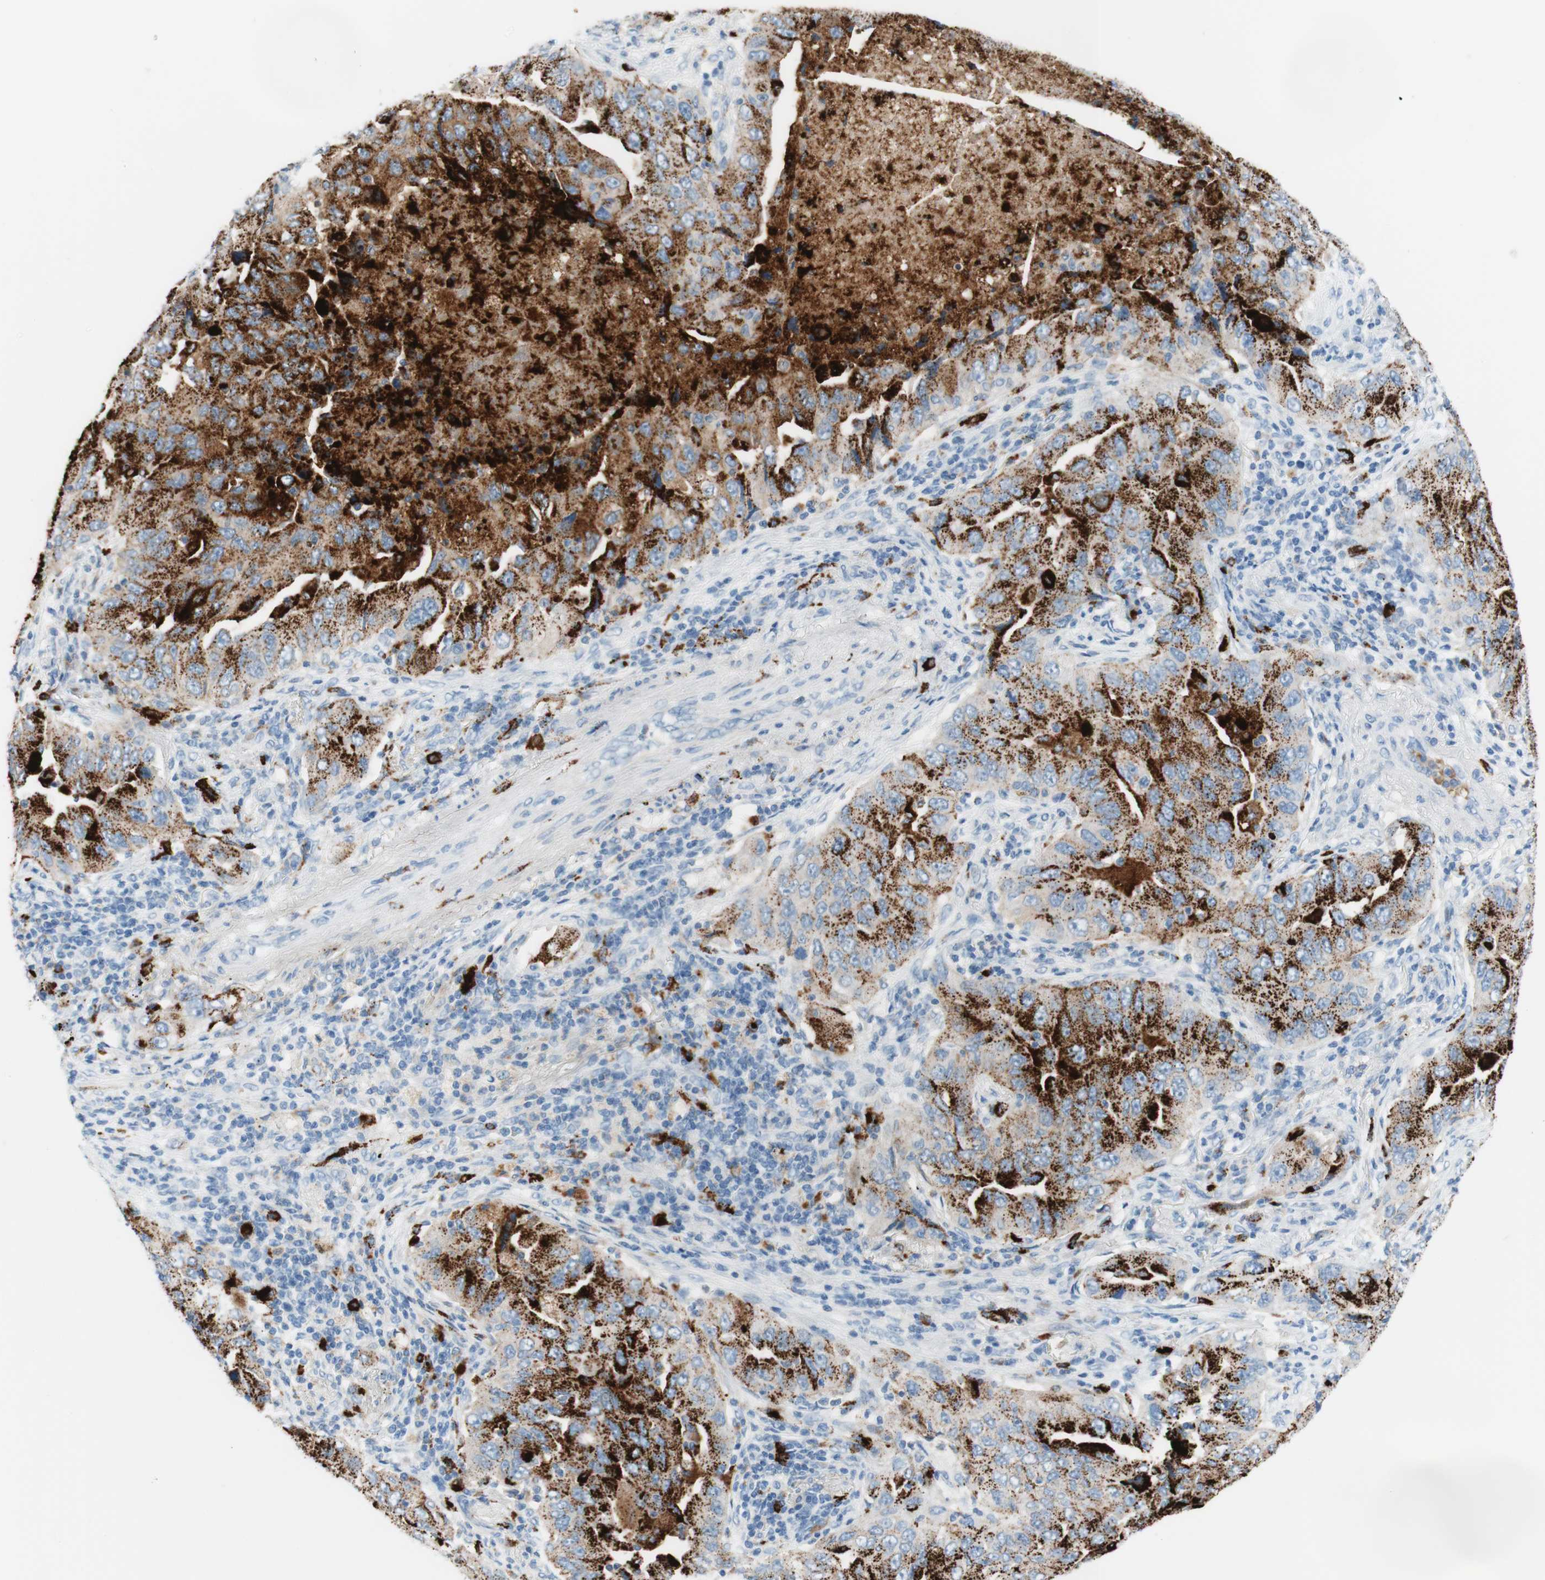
{"staining": {"intensity": "strong", "quantity": "25%-75%", "location": "cytoplasmic/membranous"}, "tissue": "lung cancer", "cell_type": "Tumor cells", "image_type": "cancer", "snomed": [{"axis": "morphology", "description": "Adenocarcinoma, NOS"}, {"axis": "topography", "description": "Lung"}], "caption": "Lung adenocarcinoma was stained to show a protein in brown. There is high levels of strong cytoplasmic/membranous positivity in approximately 25%-75% of tumor cells. The protein is stained brown, and the nuclei are stained in blue (DAB IHC with brightfield microscopy, high magnification).", "gene": "CEACAM1", "patient": {"sex": "female", "age": 65}}